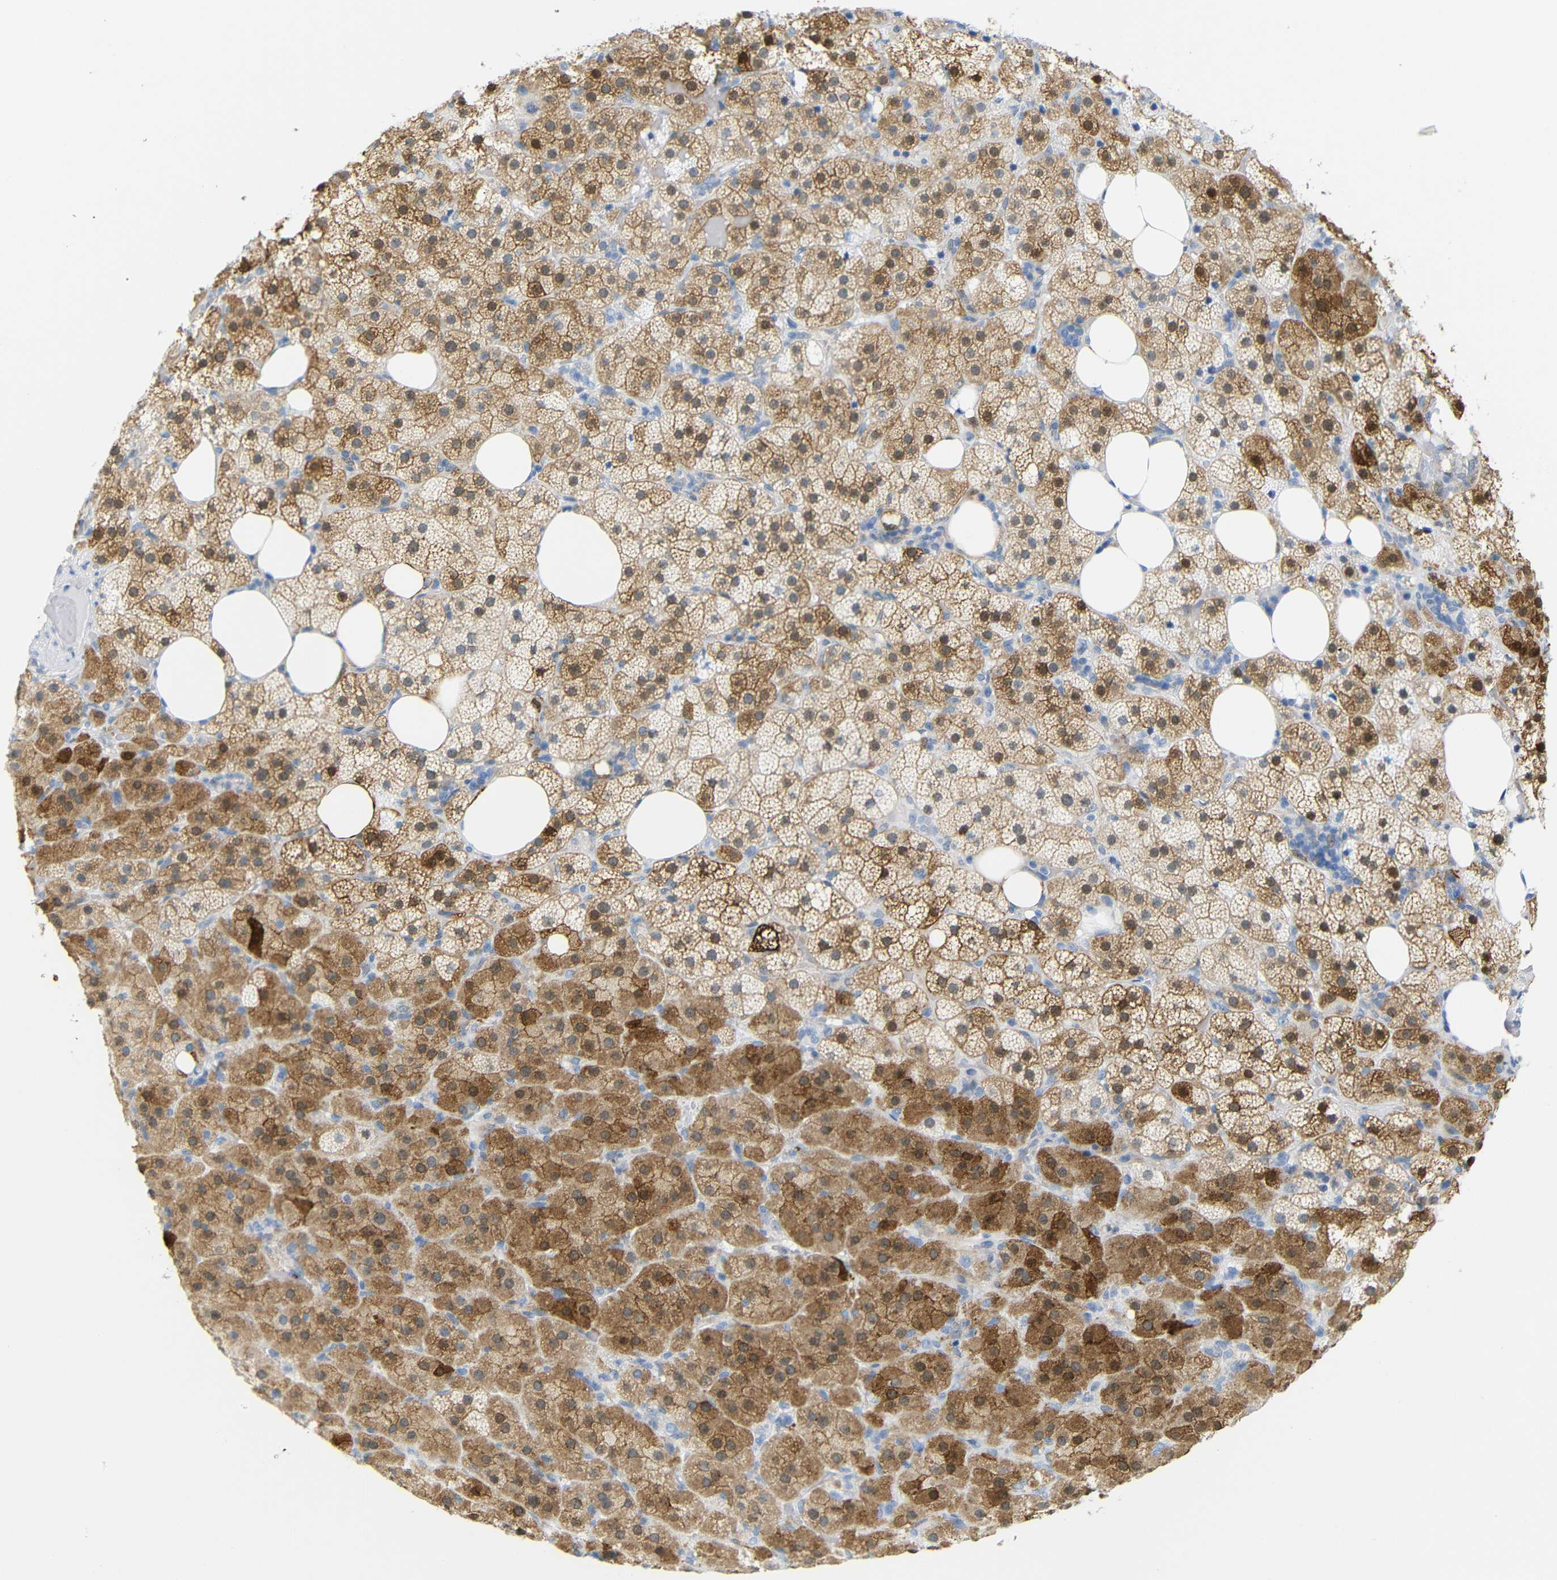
{"staining": {"intensity": "moderate", "quantity": ">75%", "location": "cytoplasmic/membranous,nuclear"}, "tissue": "adrenal gland", "cell_type": "Glandular cells", "image_type": "normal", "snomed": [{"axis": "morphology", "description": "Normal tissue, NOS"}, {"axis": "topography", "description": "Adrenal gland"}], "caption": "IHC staining of benign adrenal gland, which demonstrates medium levels of moderate cytoplasmic/membranous,nuclear expression in about >75% of glandular cells indicating moderate cytoplasmic/membranous,nuclear protein positivity. The staining was performed using DAB (3,3'-diaminobenzidine) (brown) for protein detection and nuclei were counterstained in hematoxylin (blue).", "gene": "MT1A", "patient": {"sex": "female", "age": 59}}